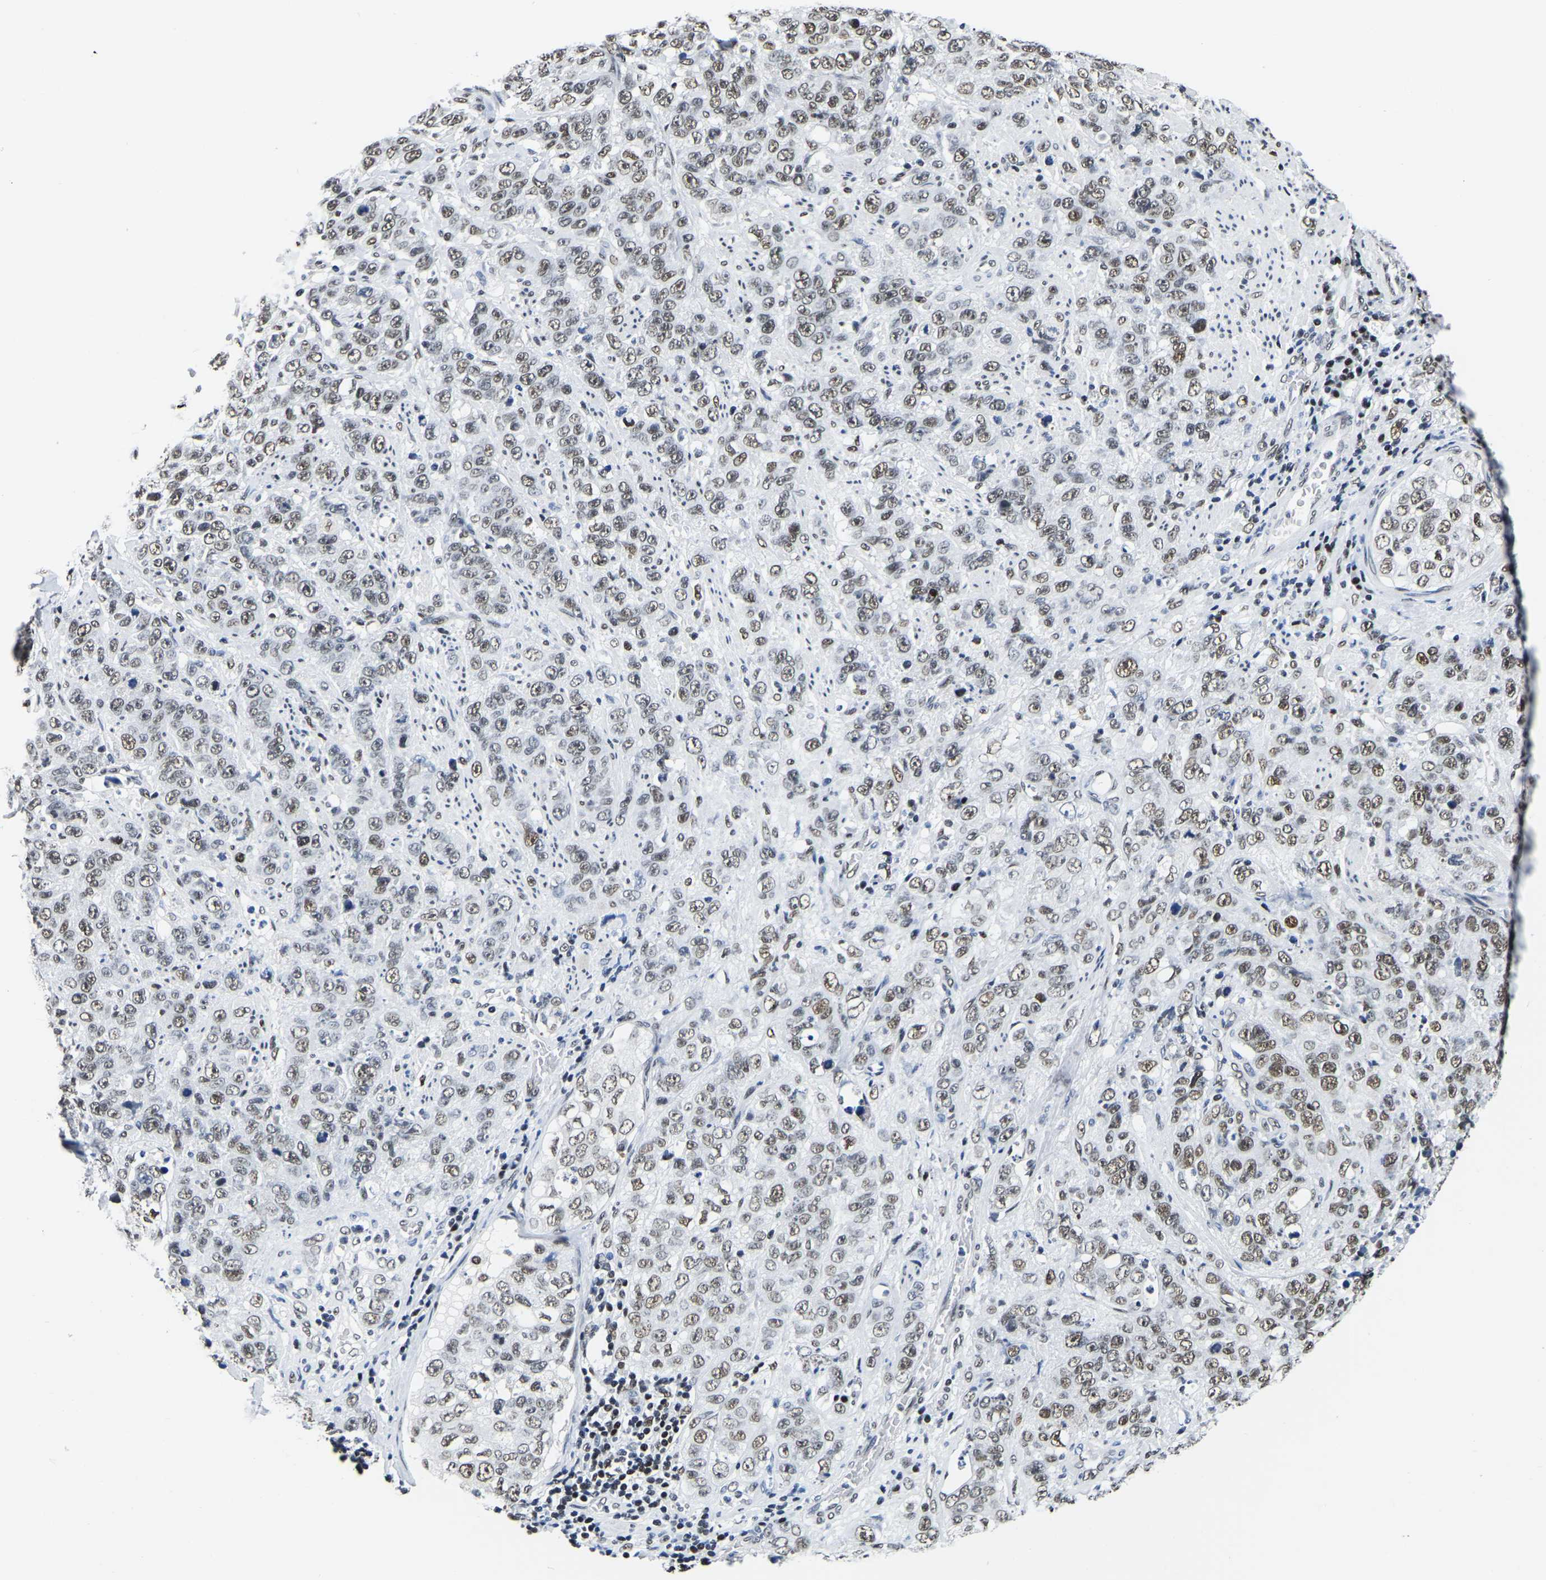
{"staining": {"intensity": "weak", "quantity": ">75%", "location": "nuclear"}, "tissue": "stomach cancer", "cell_type": "Tumor cells", "image_type": "cancer", "snomed": [{"axis": "morphology", "description": "Adenocarcinoma, NOS"}, {"axis": "topography", "description": "Stomach"}], "caption": "A micrograph showing weak nuclear staining in approximately >75% of tumor cells in stomach cancer (adenocarcinoma), as visualized by brown immunohistochemical staining.", "gene": "UBA1", "patient": {"sex": "male", "age": 48}}